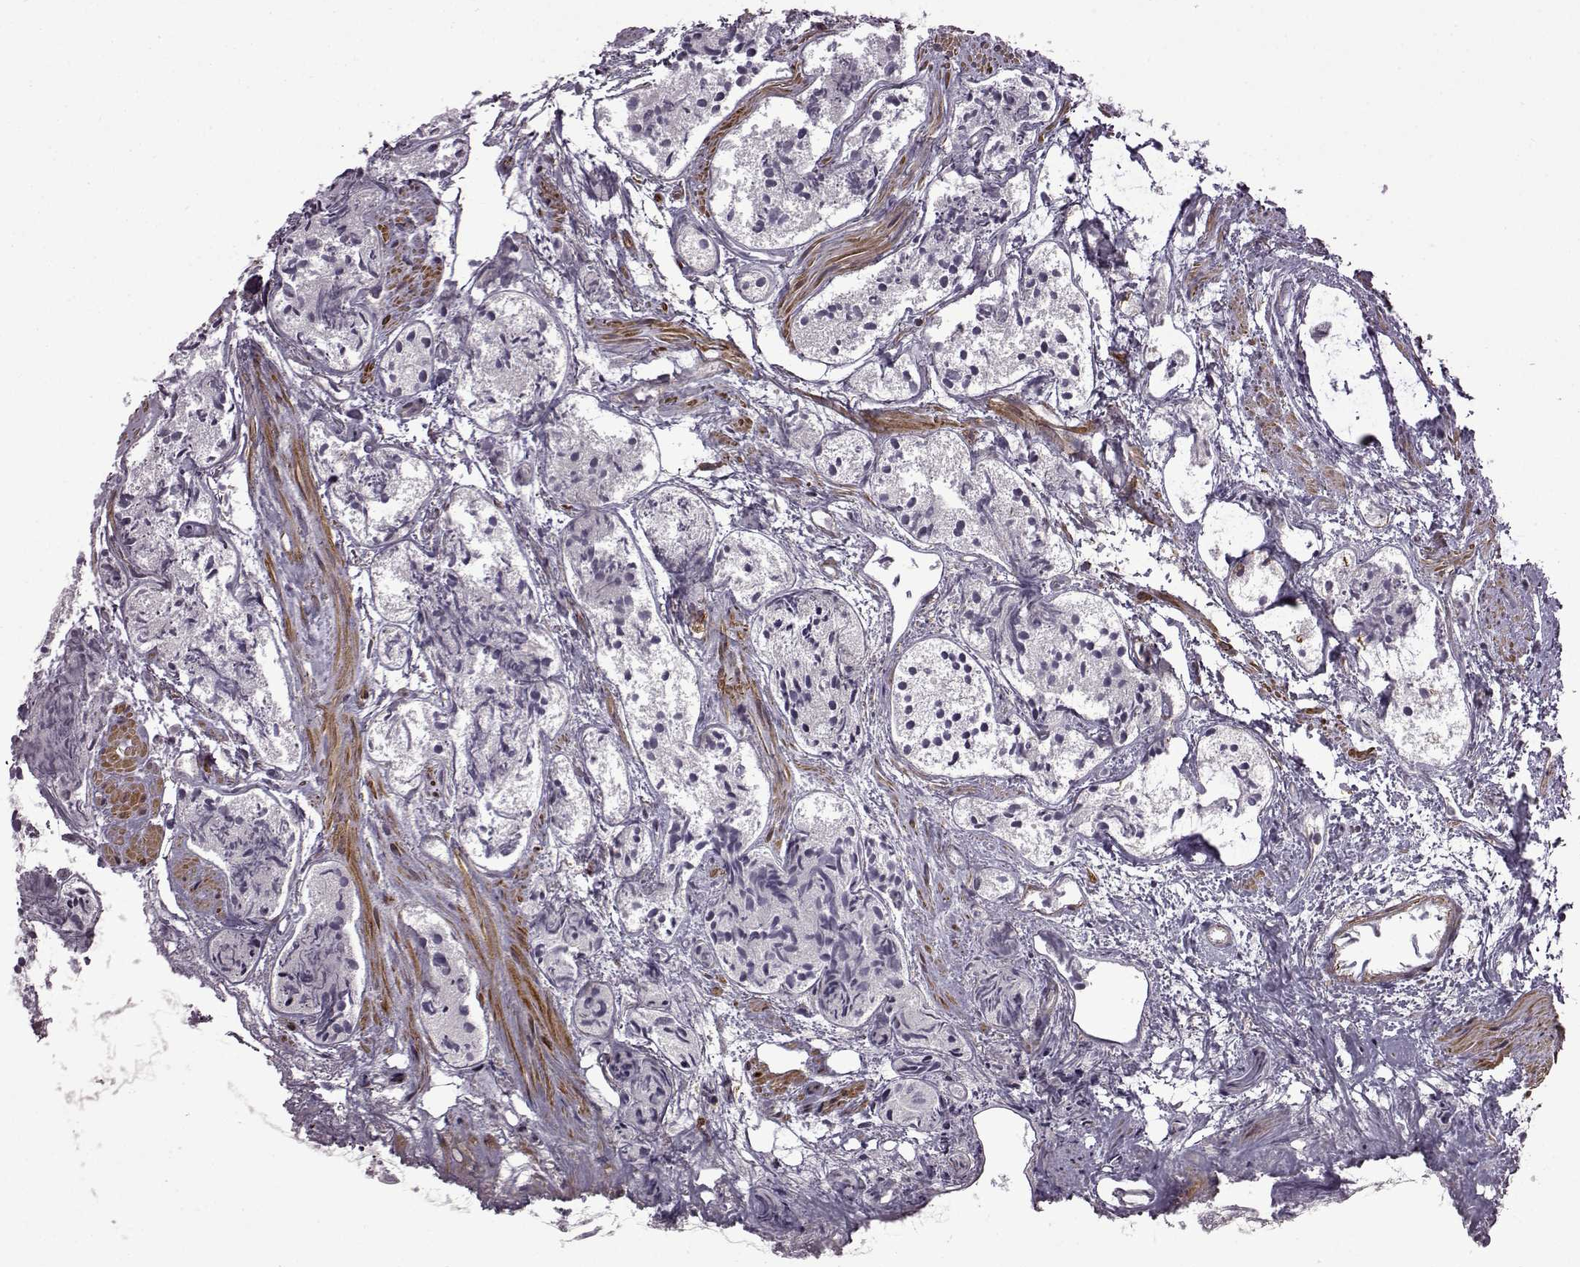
{"staining": {"intensity": "negative", "quantity": "none", "location": "none"}, "tissue": "prostate cancer", "cell_type": "Tumor cells", "image_type": "cancer", "snomed": [{"axis": "morphology", "description": "Adenocarcinoma, High grade"}, {"axis": "topography", "description": "Prostate"}], "caption": "Protein analysis of prostate high-grade adenocarcinoma demonstrates no significant expression in tumor cells. (DAB immunohistochemistry with hematoxylin counter stain).", "gene": "SYNPO2", "patient": {"sex": "male", "age": 85}}